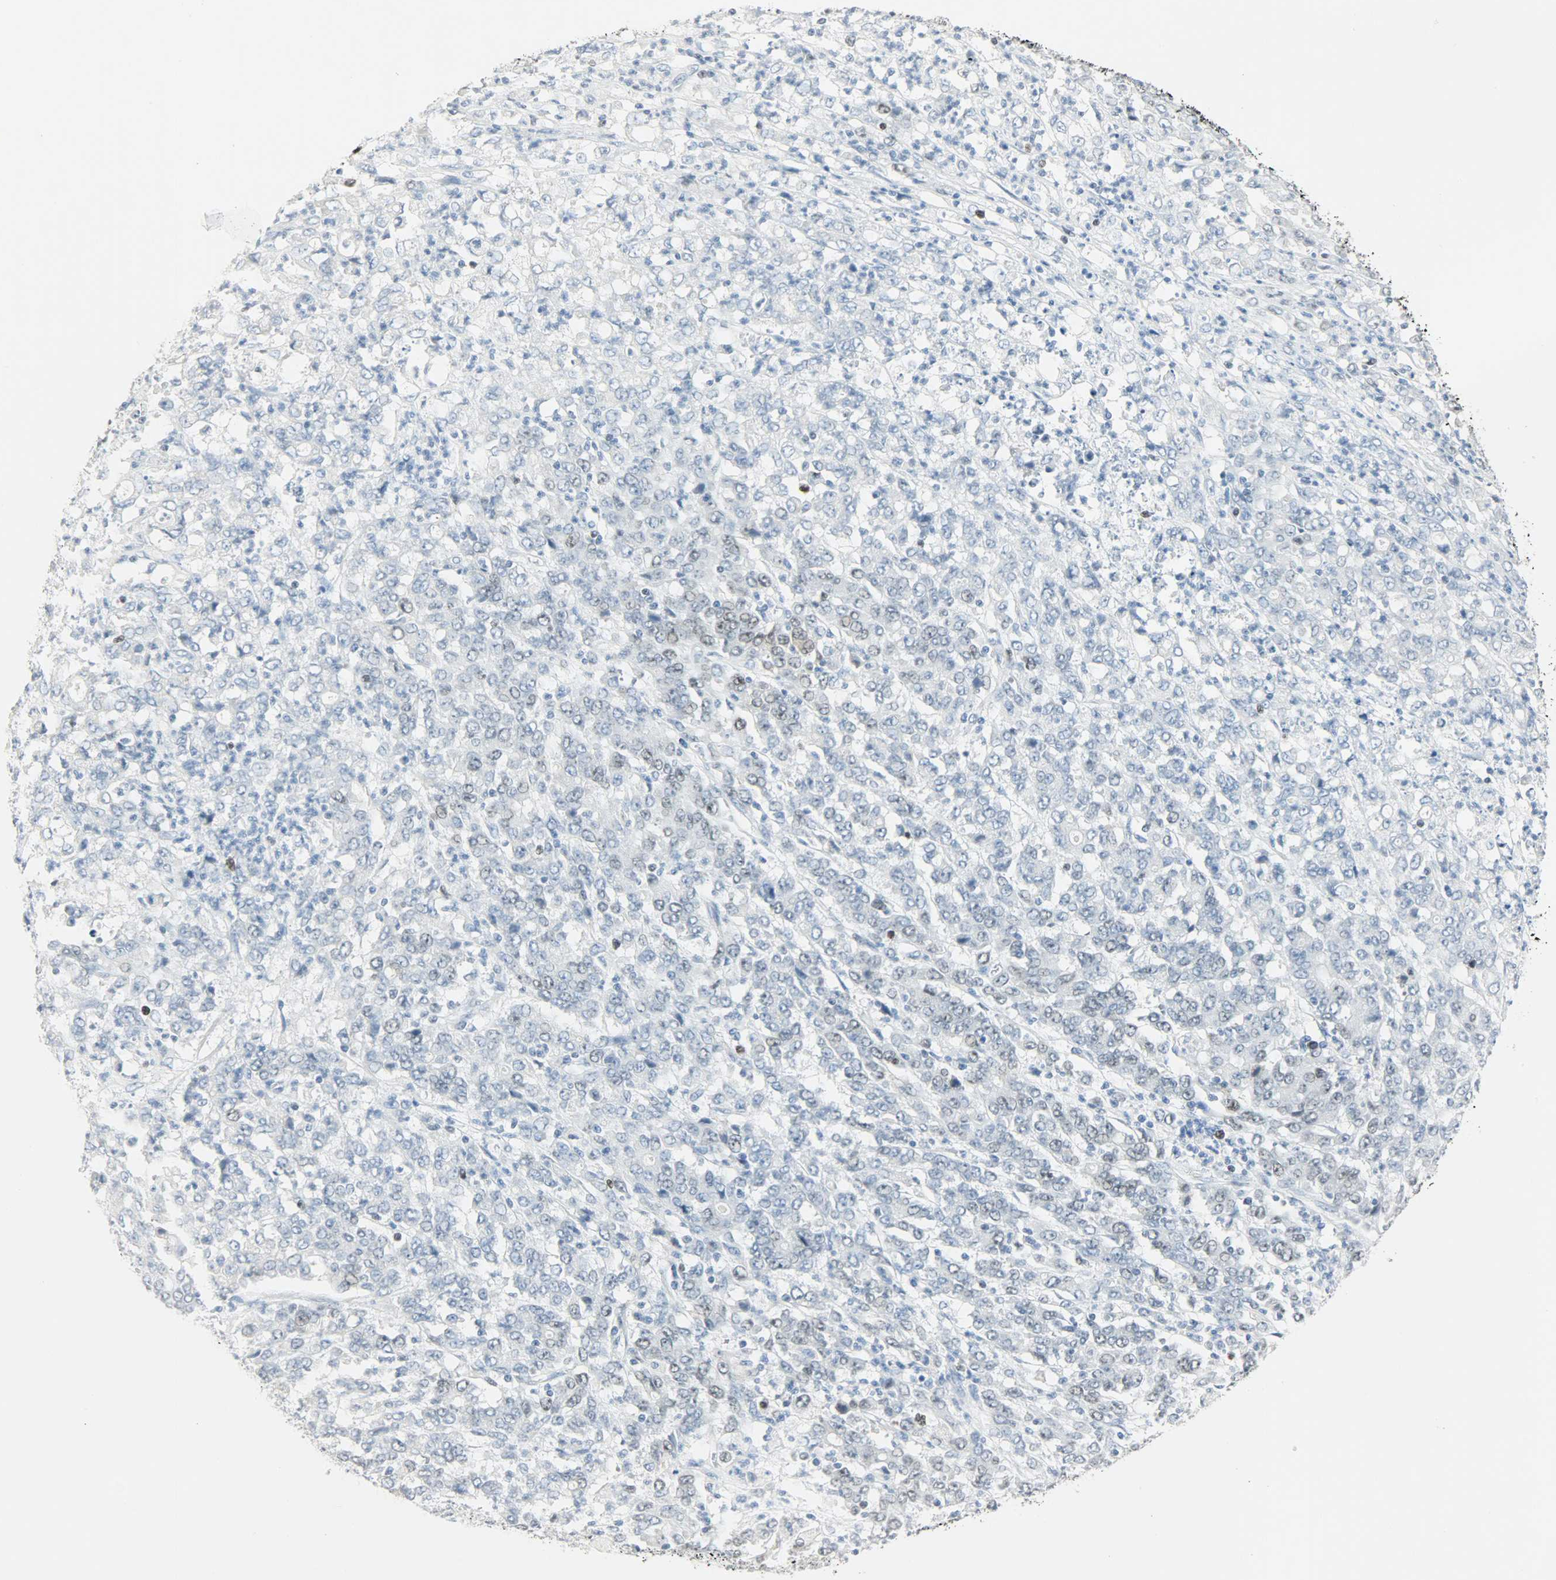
{"staining": {"intensity": "moderate", "quantity": "25%-75%", "location": "nuclear"}, "tissue": "stomach cancer", "cell_type": "Tumor cells", "image_type": "cancer", "snomed": [{"axis": "morphology", "description": "Adenocarcinoma, NOS"}, {"axis": "topography", "description": "Stomach, lower"}], "caption": "High-power microscopy captured an immunohistochemistry histopathology image of stomach adenocarcinoma, revealing moderate nuclear staining in about 25%-75% of tumor cells.", "gene": "HELLS", "patient": {"sex": "female", "age": 71}}